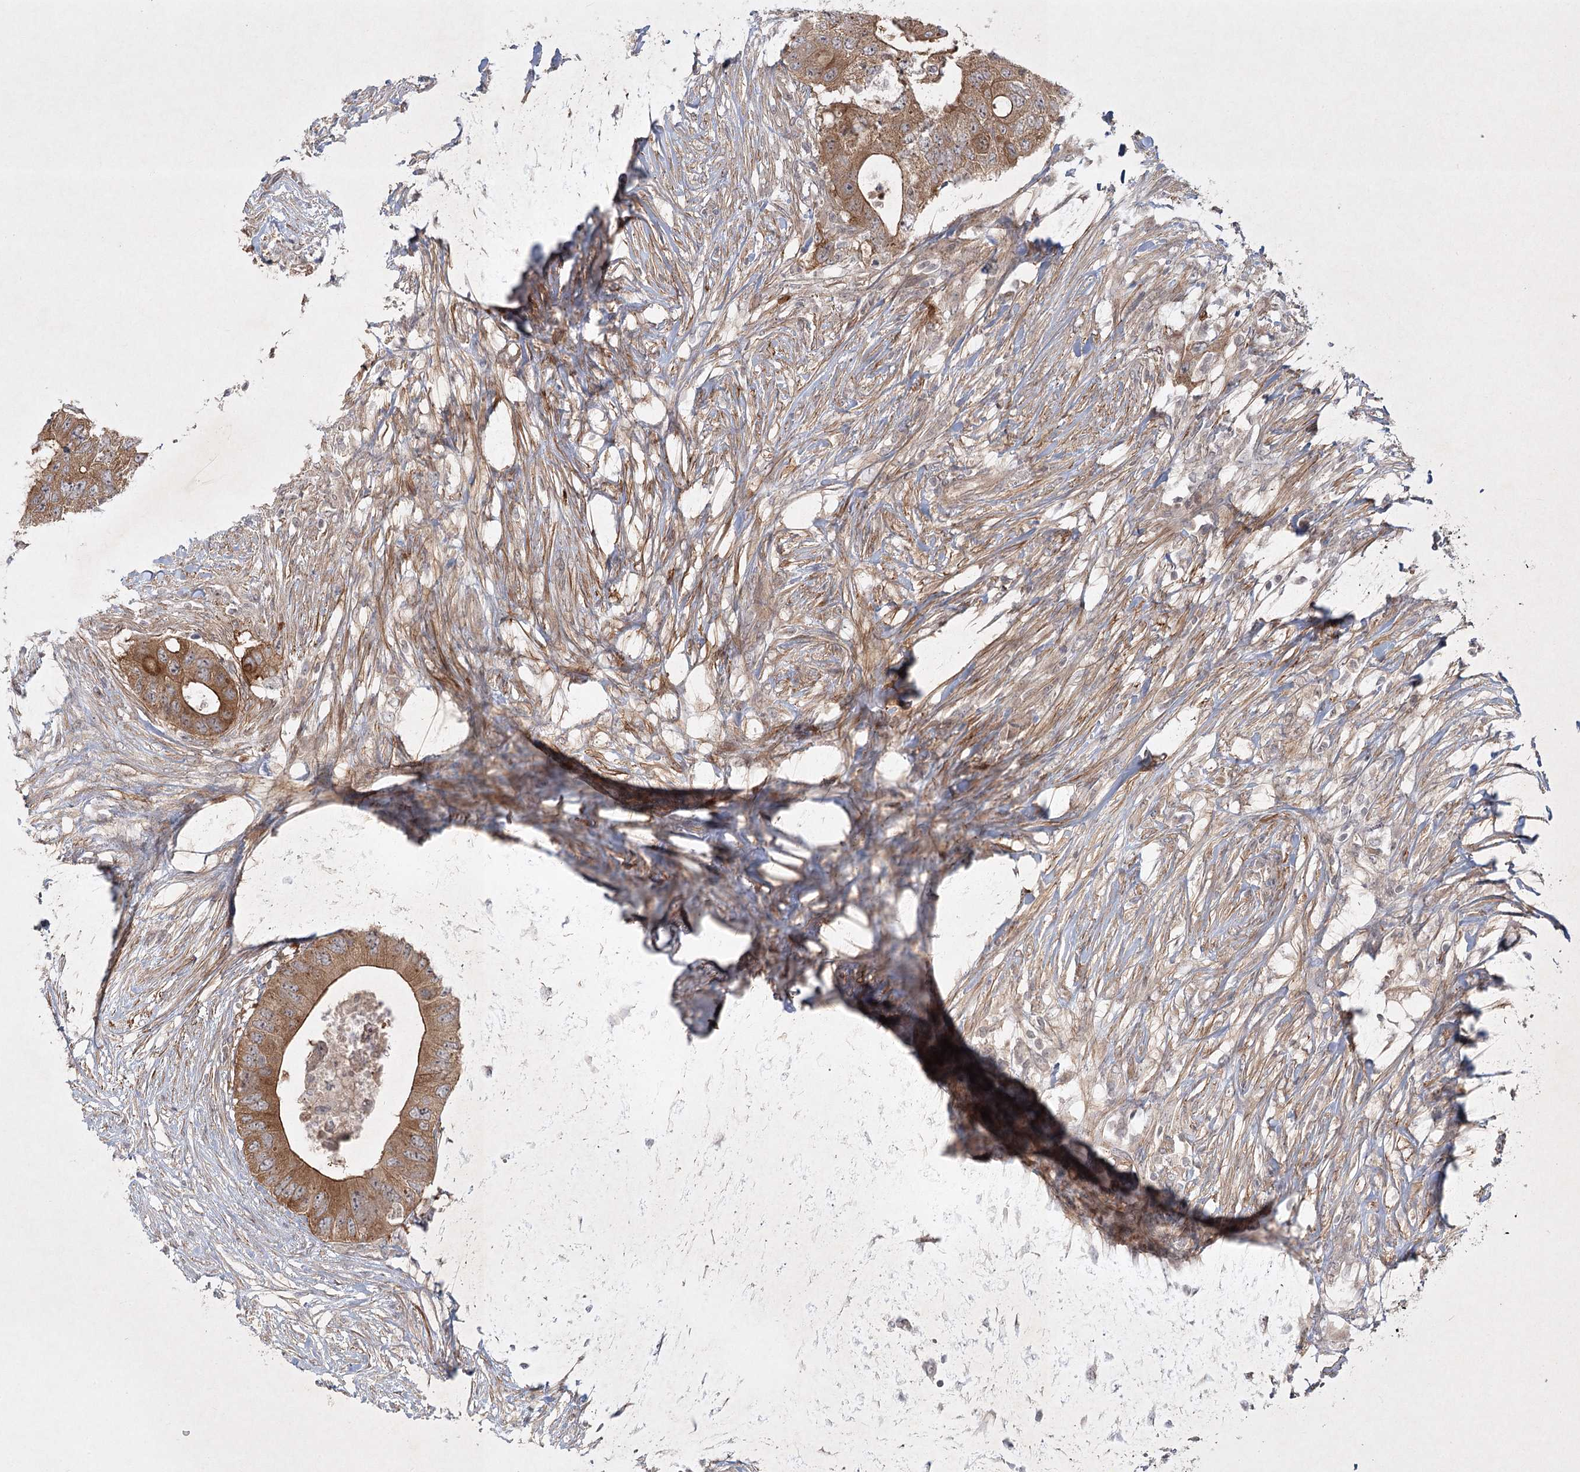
{"staining": {"intensity": "moderate", "quantity": ">75%", "location": "cytoplasmic/membranous"}, "tissue": "colorectal cancer", "cell_type": "Tumor cells", "image_type": "cancer", "snomed": [{"axis": "morphology", "description": "Adenocarcinoma, NOS"}, {"axis": "topography", "description": "Colon"}], "caption": "Human colorectal cancer (adenocarcinoma) stained with a protein marker displays moderate staining in tumor cells.", "gene": "SH2D3A", "patient": {"sex": "male", "age": 71}}